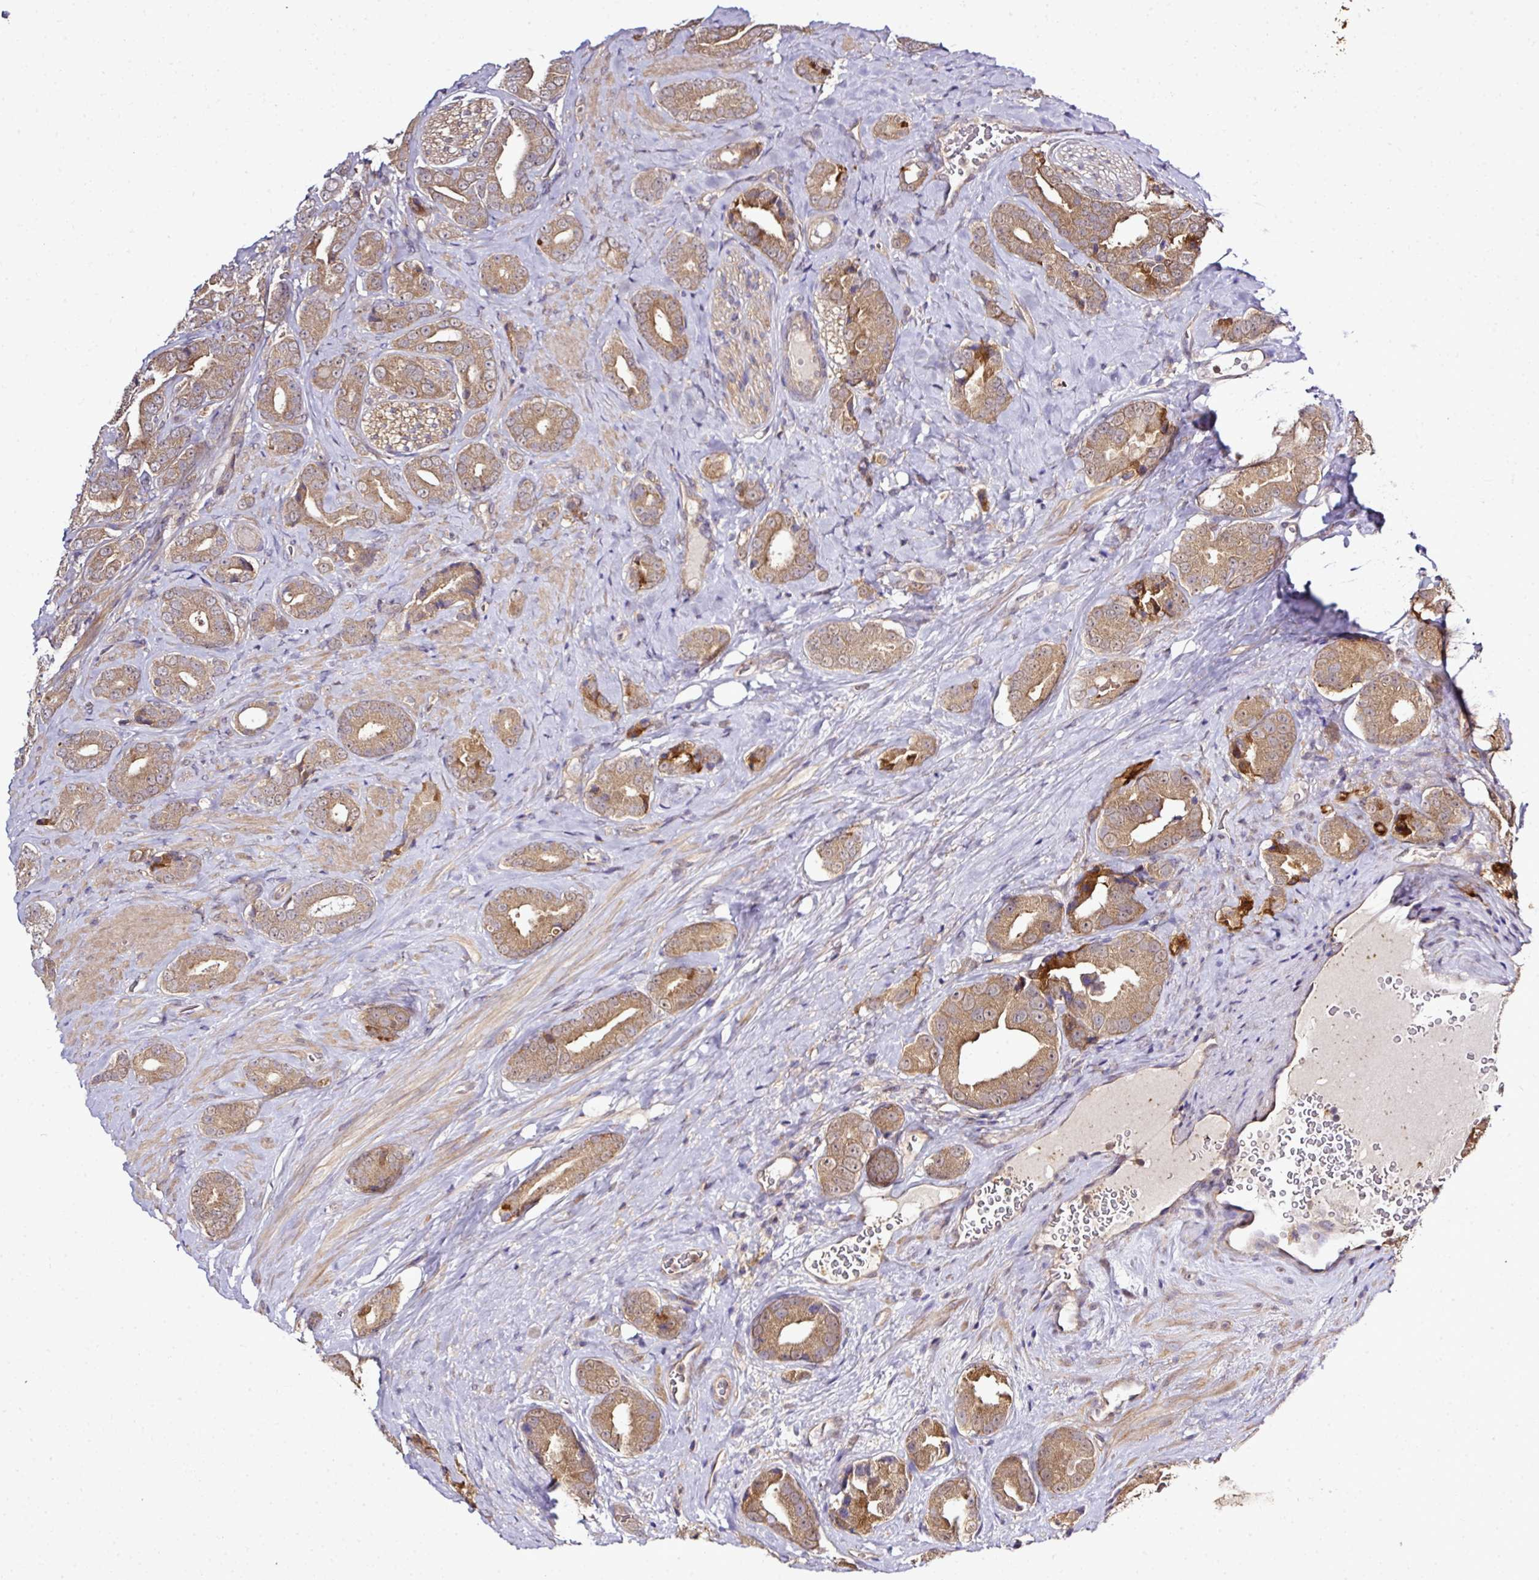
{"staining": {"intensity": "moderate", "quantity": ">75%", "location": "cytoplasmic/membranous"}, "tissue": "prostate cancer", "cell_type": "Tumor cells", "image_type": "cancer", "snomed": [{"axis": "morphology", "description": "Adenocarcinoma, High grade"}, {"axis": "topography", "description": "Prostate"}], "caption": "Prostate high-grade adenocarcinoma was stained to show a protein in brown. There is medium levels of moderate cytoplasmic/membranous staining in approximately >75% of tumor cells.", "gene": "TMEM107", "patient": {"sex": "male", "age": 63}}